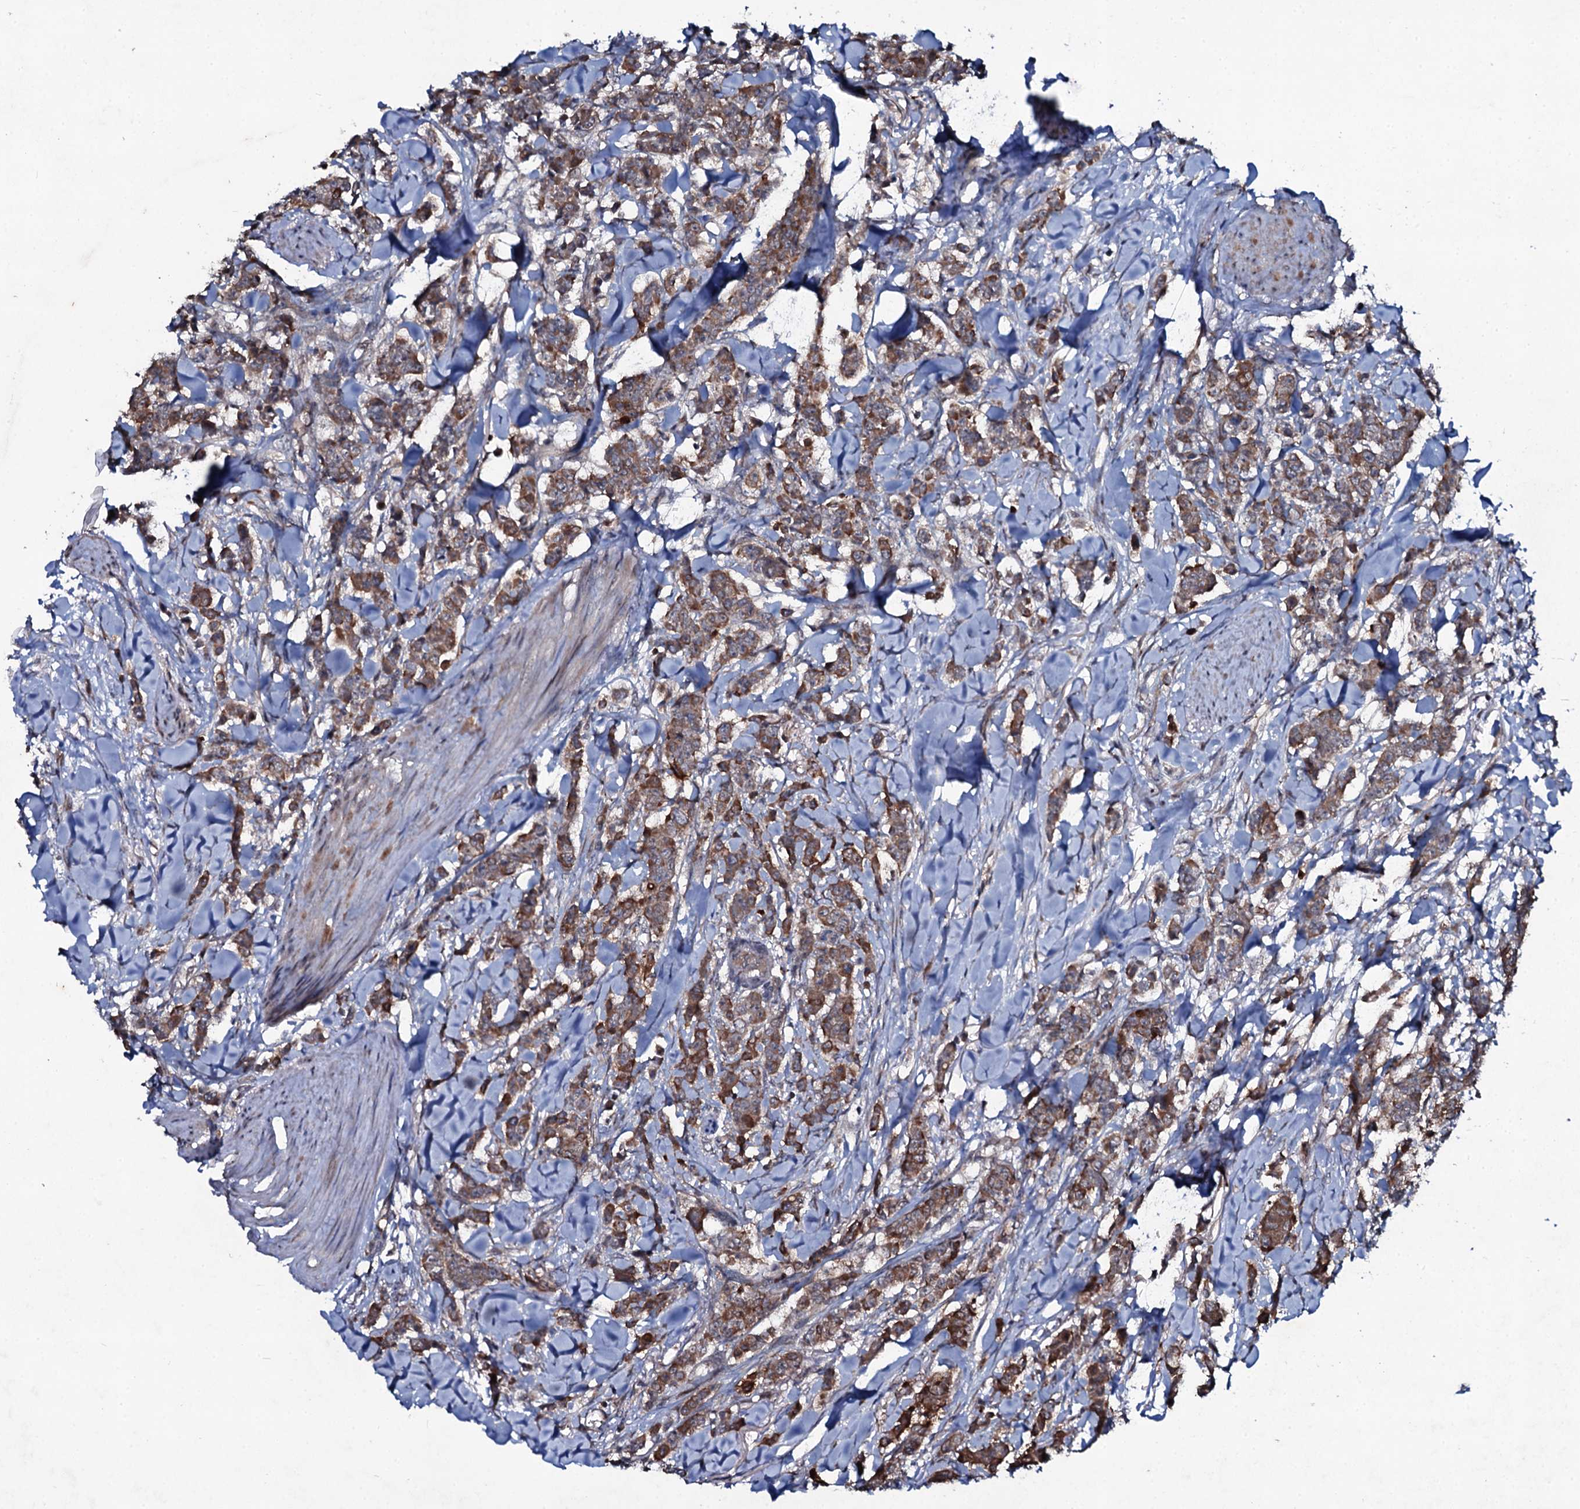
{"staining": {"intensity": "moderate", "quantity": ">75%", "location": "cytoplasmic/membranous"}, "tissue": "breast cancer", "cell_type": "Tumor cells", "image_type": "cancer", "snomed": [{"axis": "morphology", "description": "Duct carcinoma"}, {"axis": "topography", "description": "Breast"}], "caption": "Breast intraductal carcinoma stained for a protein displays moderate cytoplasmic/membranous positivity in tumor cells.", "gene": "SNAP23", "patient": {"sex": "female", "age": 40}}